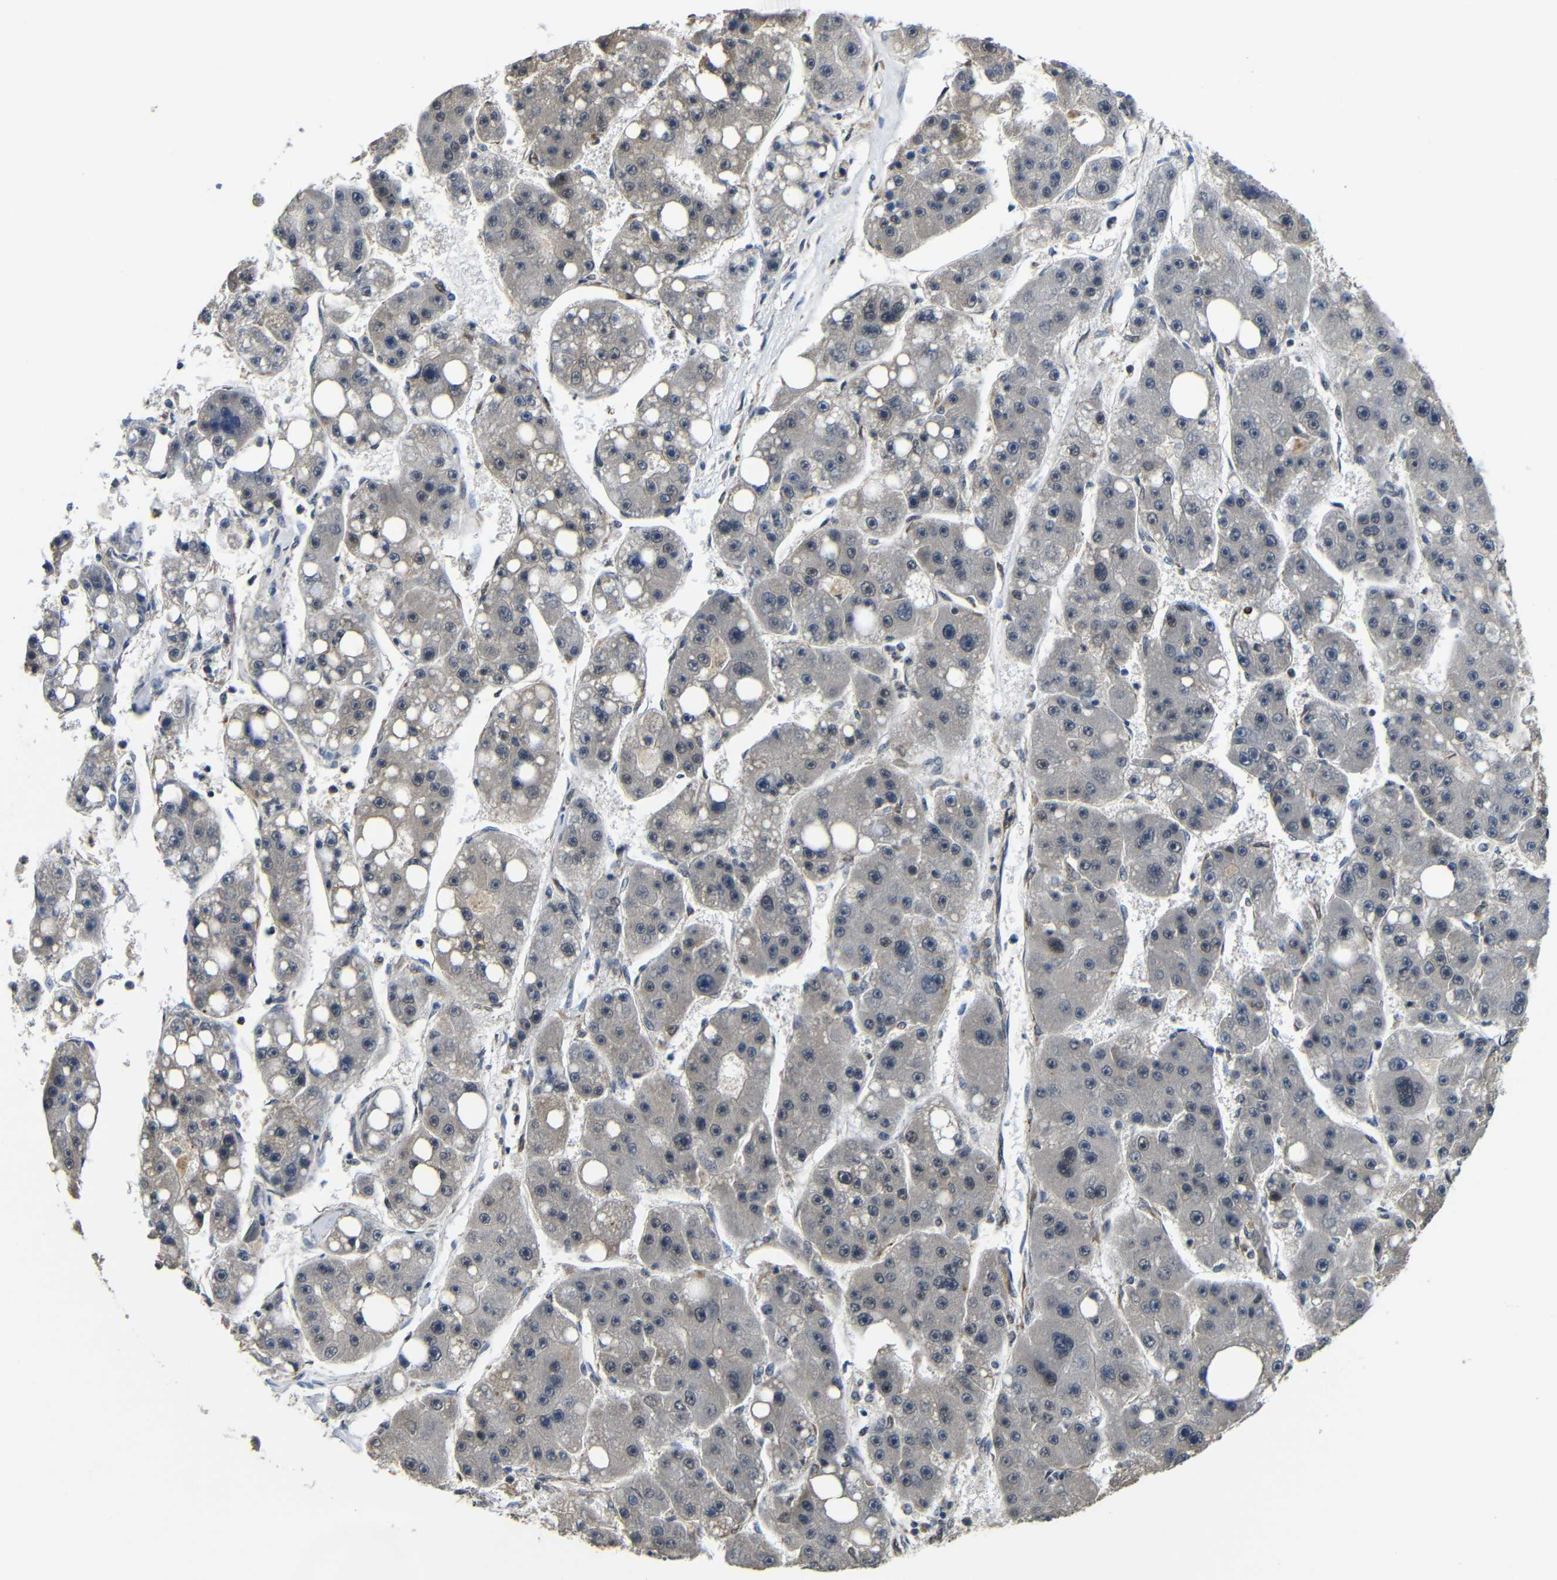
{"staining": {"intensity": "negative", "quantity": "none", "location": "none"}, "tissue": "liver cancer", "cell_type": "Tumor cells", "image_type": "cancer", "snomed": [{"axis": "morphology", "description": "Carcinoma, Hepatocellular, NOS"}, {"axis": "topography", "description": "Liver"}], "caption": "Micrograph shows no significant protein expression in tumor cells of liver cancer (hepatocellular carcinoma). (Brightfield microscopy of DAB (3,3'-diaminobenzidine) IHC at high magnification).", "gene": "FAM172A", "patient": {"sex": "female", "age": 61}}